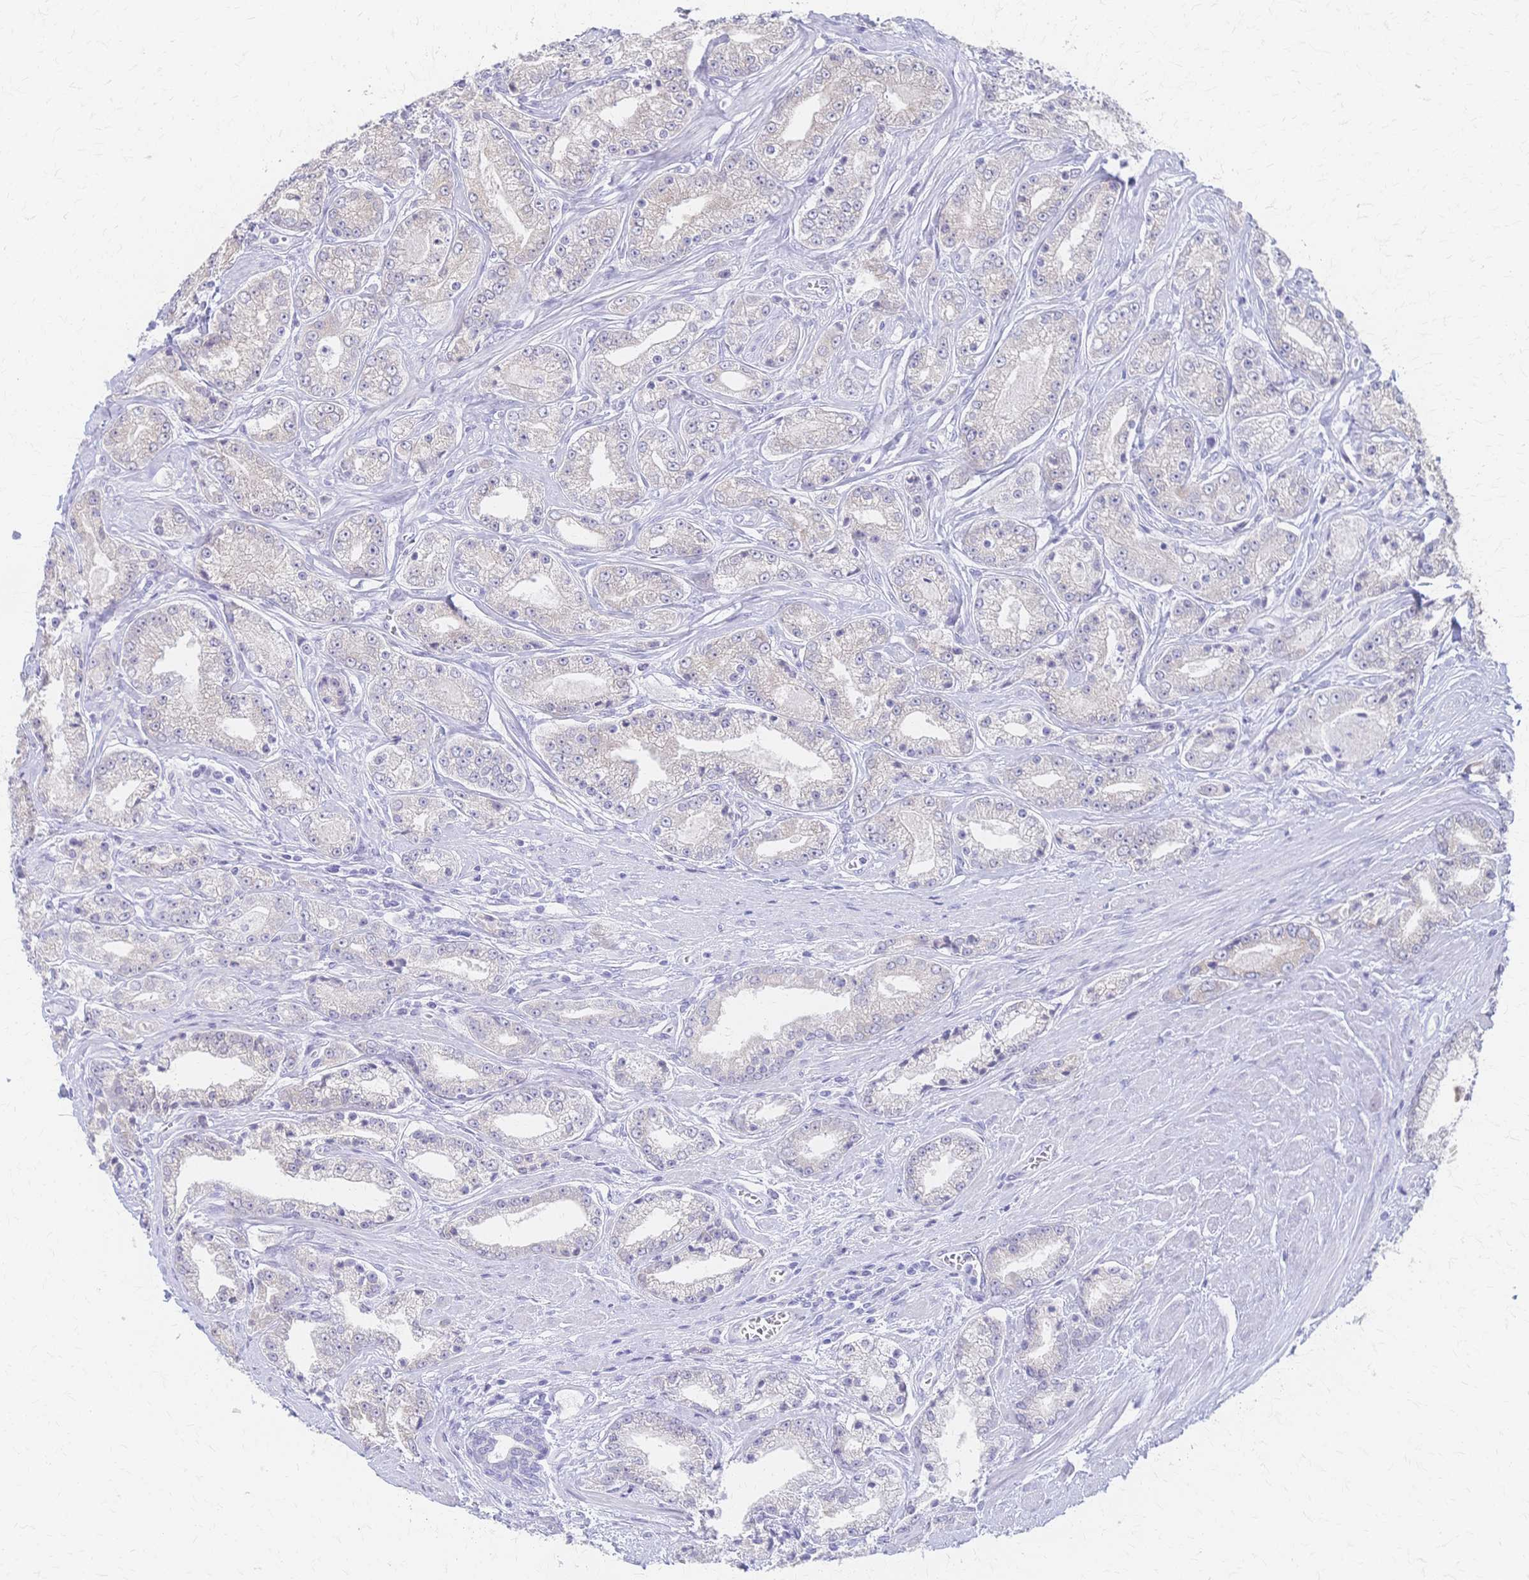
{"staining": {"intensity": "negative", "quantity": "none", "location": "none"}, "tissue": "prostate cancer", "cell_type": "Tumor cells", "image_type": "cancer", "snomed": [{"axis": "morphology", "description": "Adenocarcinoma, High grade"}, {"axis": "topography", "description": "Prostate"}], "caption": "Immunohistochemical staining of prostate cancer demonstrates no significant staining in tumor cells.", "gene": "CYB5A", "patient": {"sex": "male", "age": 66}}